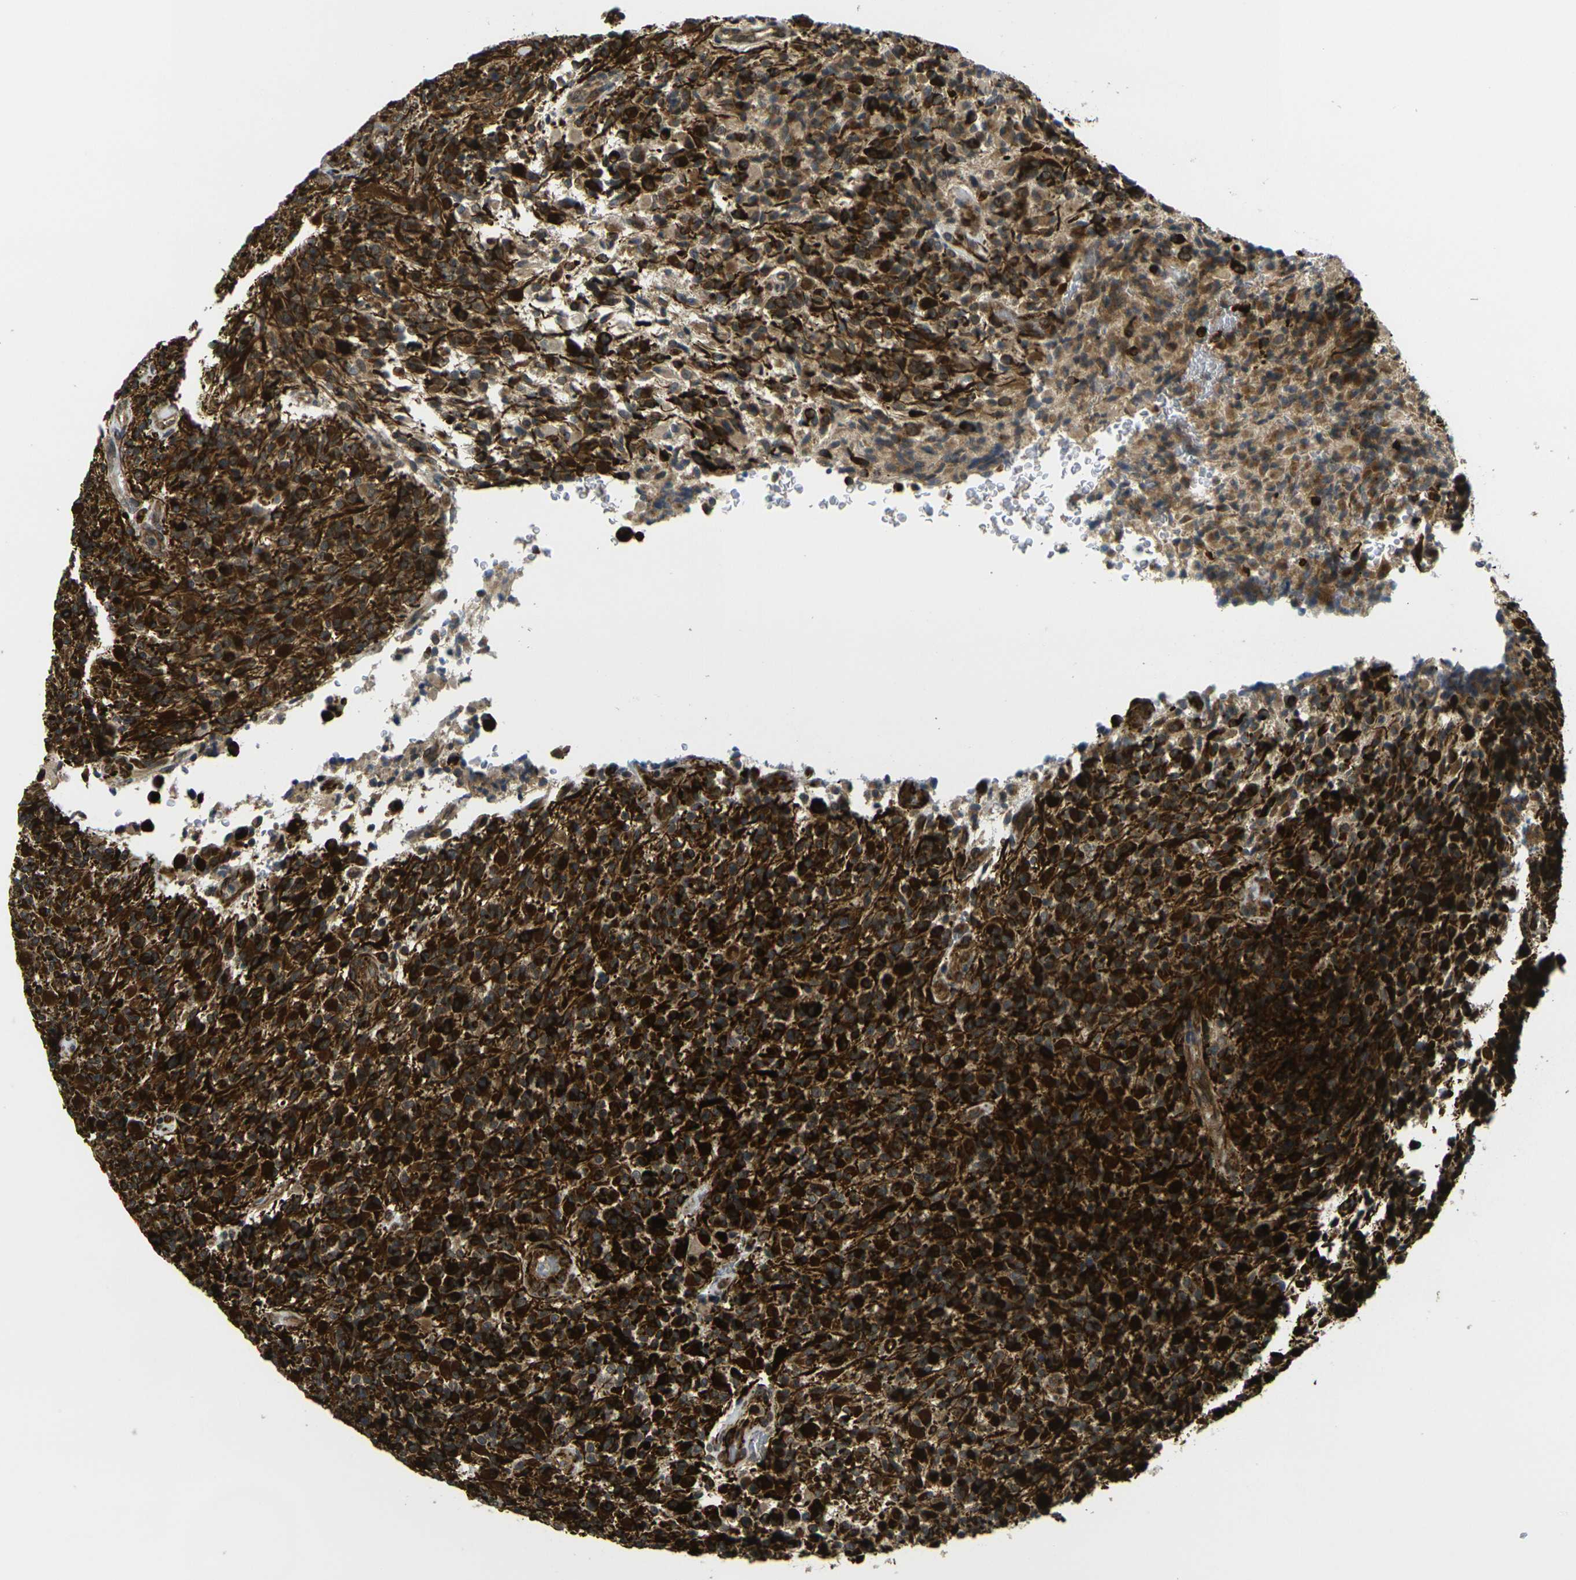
{"staining": {"intensity": "strong", "quantity": ">75%", "location": "cytoplasmic/membranous"}, "tissue": "glioma", "cell_type": "Tumor cells", "image_type": "cancer", "snomed": [{"axis": "morphology", "description": "Glioma, malignant, High grade"}, {"axis": "topography", "description": "Brain"}], "caption": "Malignant glioma (high-grade) stained for a protein displays strong cytoplasmic/membranous positivity in tumor cells.", "gene": "FUT11", "patient": {"sex": "male", "age": 71}}